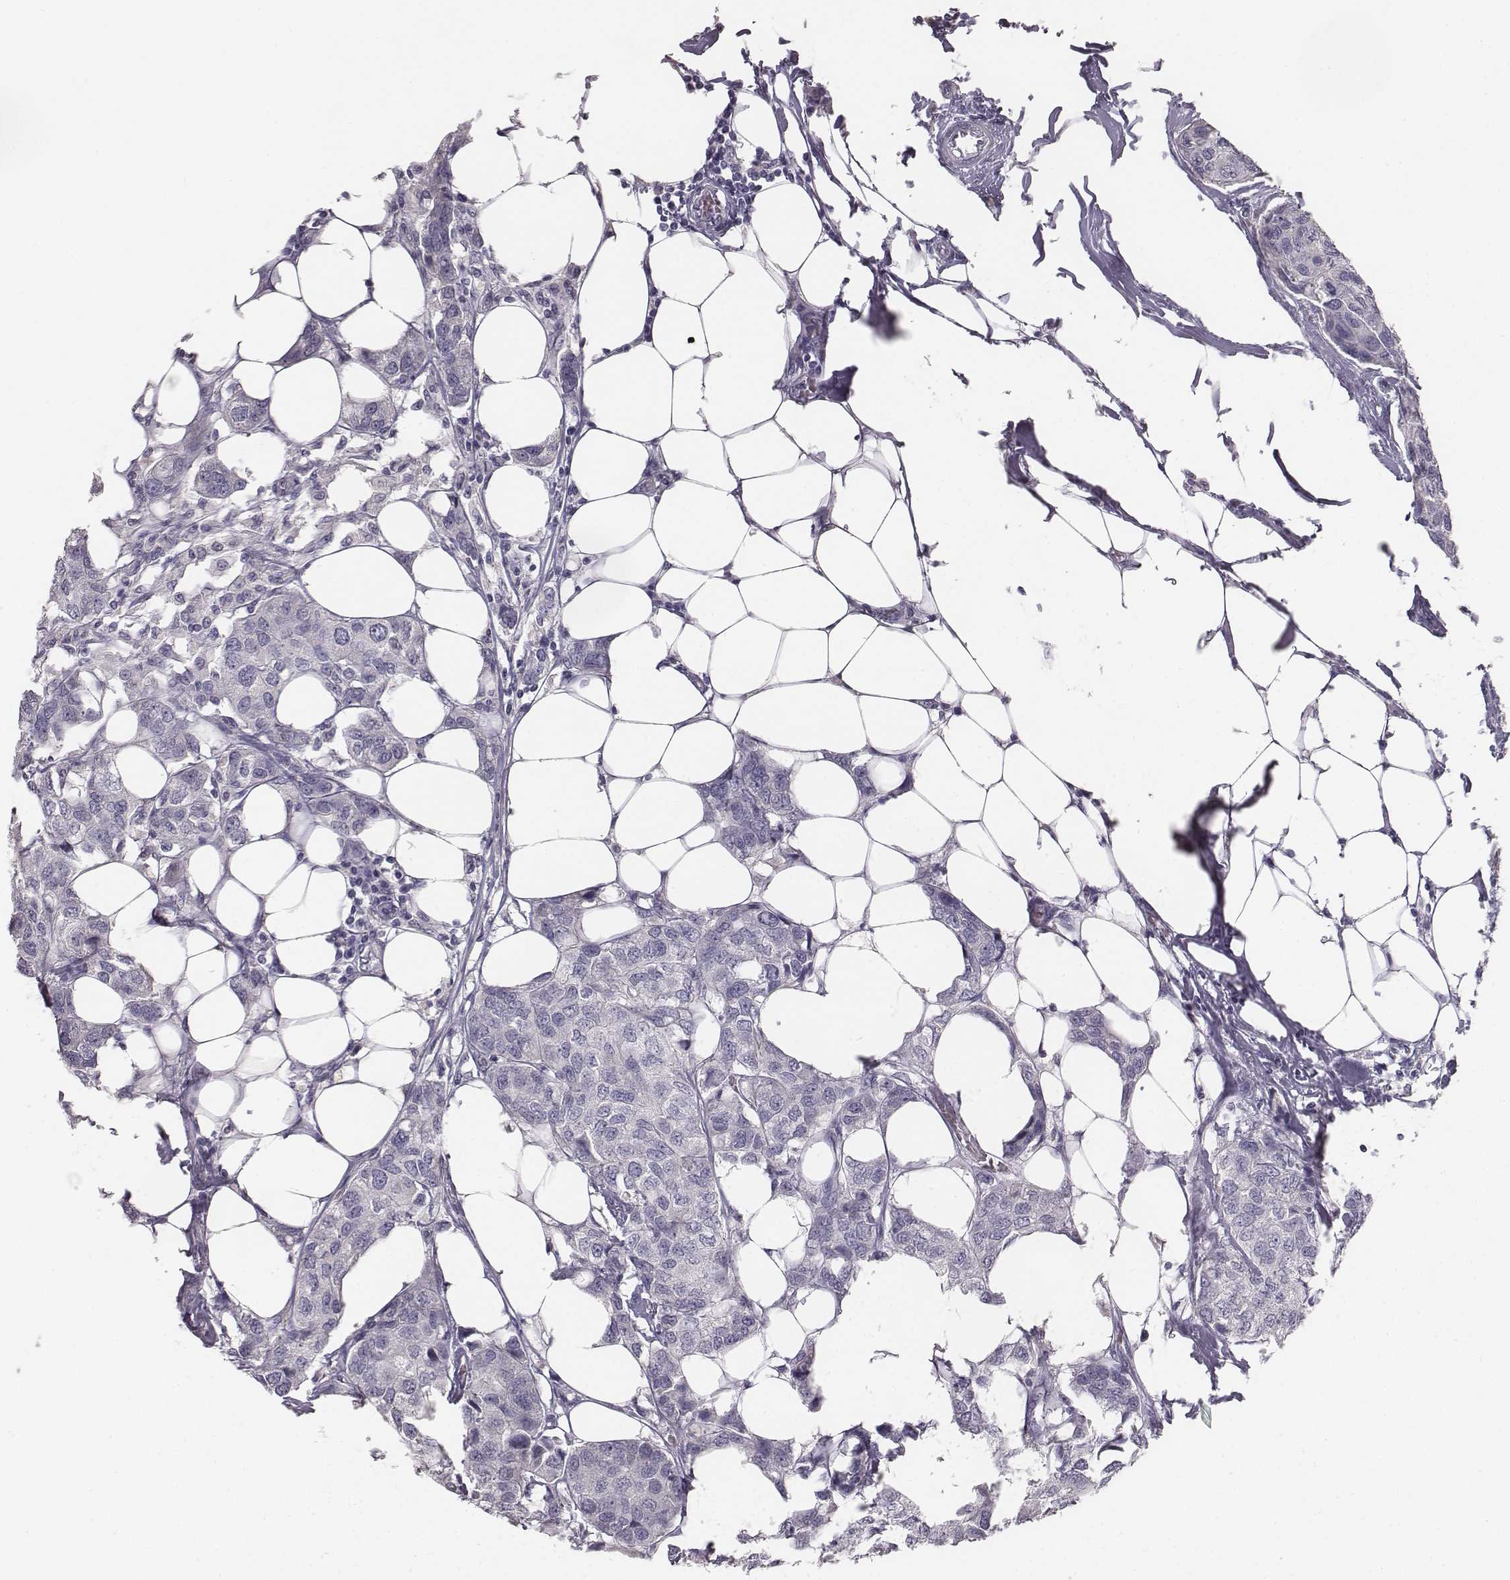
{"staining": {"intensity": "negative", "quantity": "none", "location": "none"}, "tissue": "breast cancer", "cell_type": "Tumor cells", "image_type": "cancer", "snomed": [{"axis": "morphology", "description": "Duct carcinoma"}, {"axis": "topography", "description": "Breast"}], "caption": "The histopathology image demonstrates no staining of tumor cells in breast cancer. The staining is performed using DAB brown chromogen with nuclei counter-stained in using hematoxylin.", "gene": "MYH6", "patient": {"sex": "female", "age": 80}}